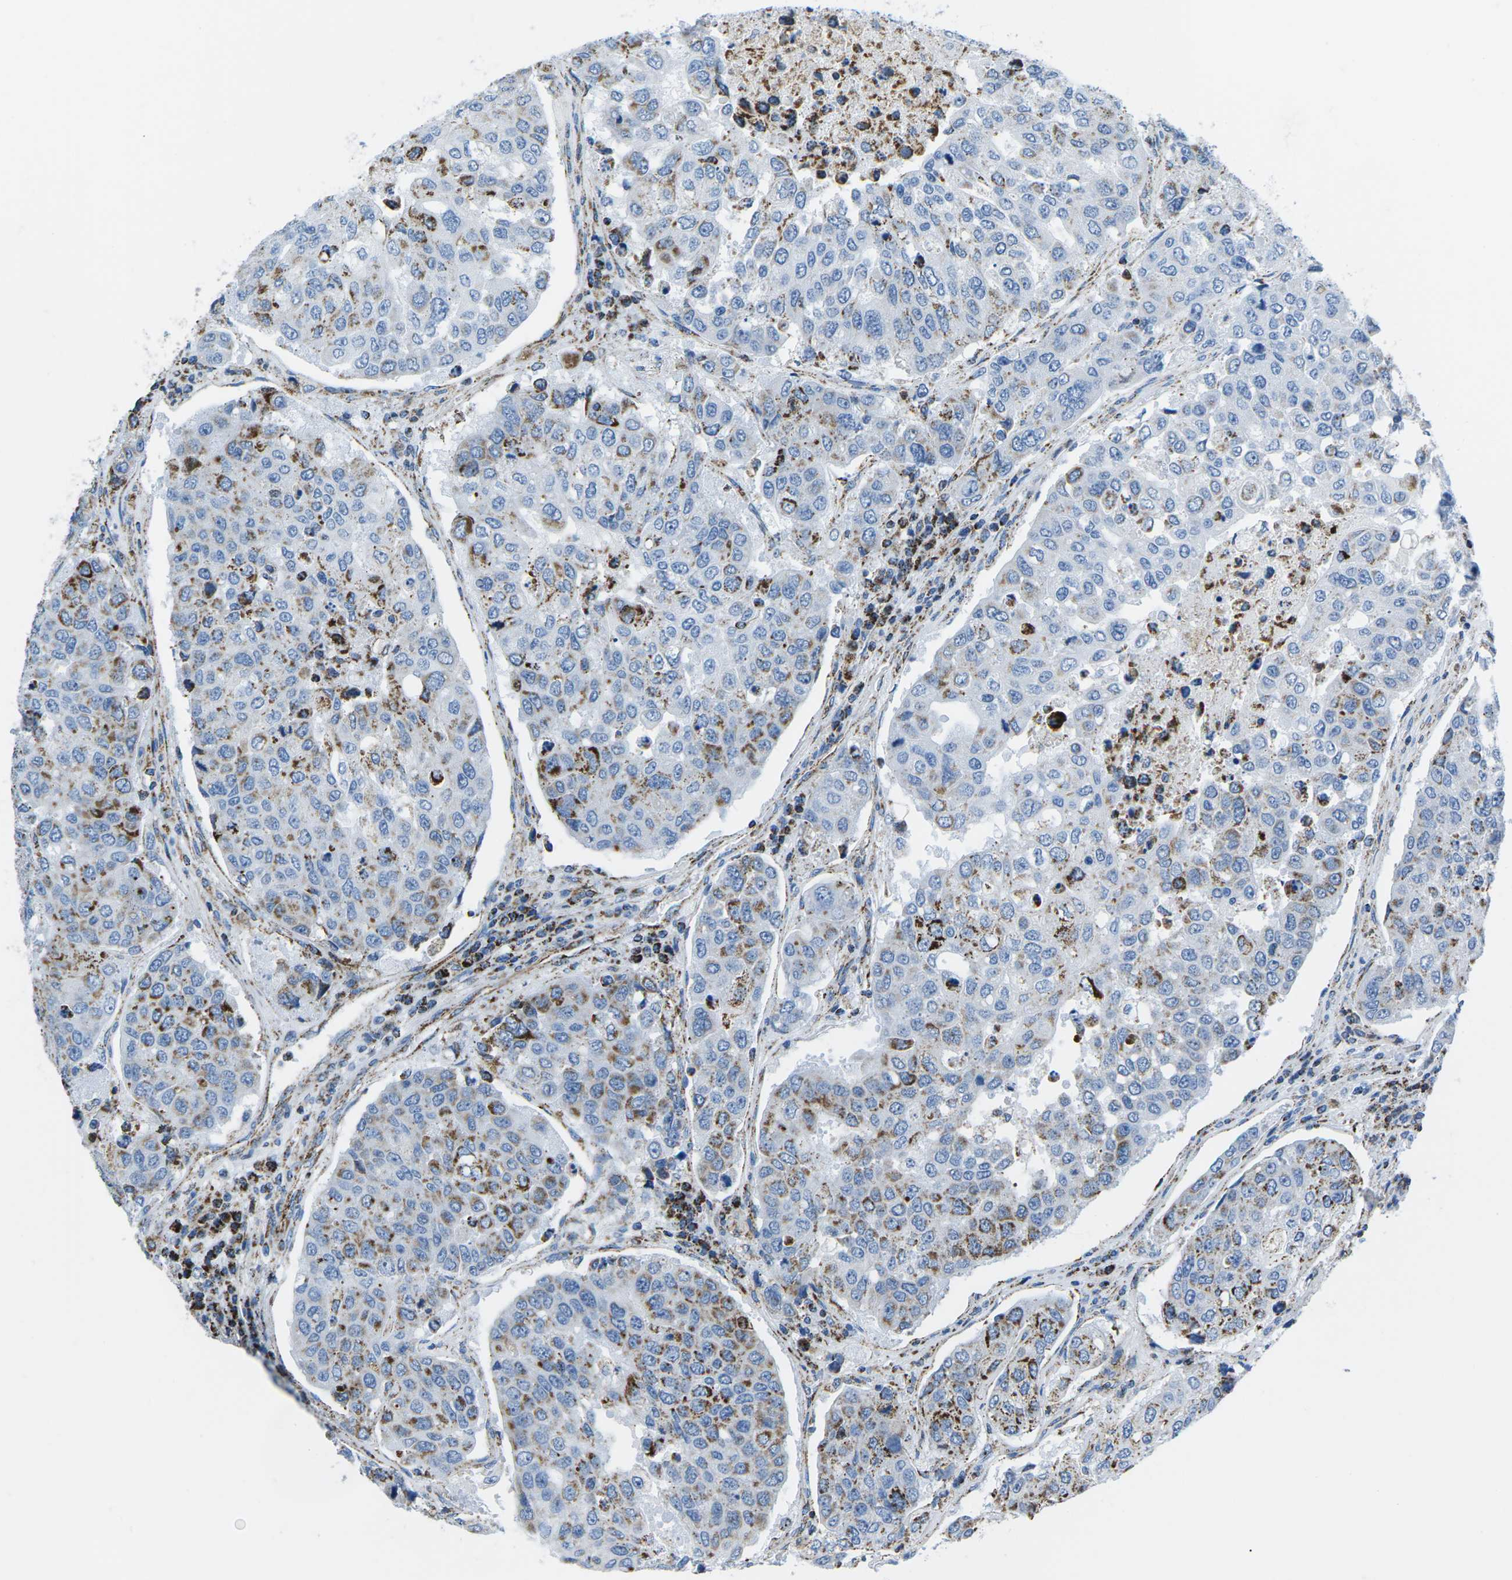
{"staining": {"intensity": "moderate", "quantity": "25%-75%", "location": "cytoplasmic/membranous"}, "tissue": "urothelial cancer", "cell_type": "Tumor cells", "image_type": "cancer", "snomed": [{"axis": "morphology", "description": "Urothelial carcinoma, High grade"}, {"axis": "topography", "description": "Lymph node"}, {"axis": "topography", "description": "Urinary bladder"}], "caption": "A photomicrograph of urothelial cancer stained for a protein shows moderate cytoplasmic/membranous brown staining in tumor cells.", "gene": "COX6C", "patient": {"sex": "male", "age": 51}}